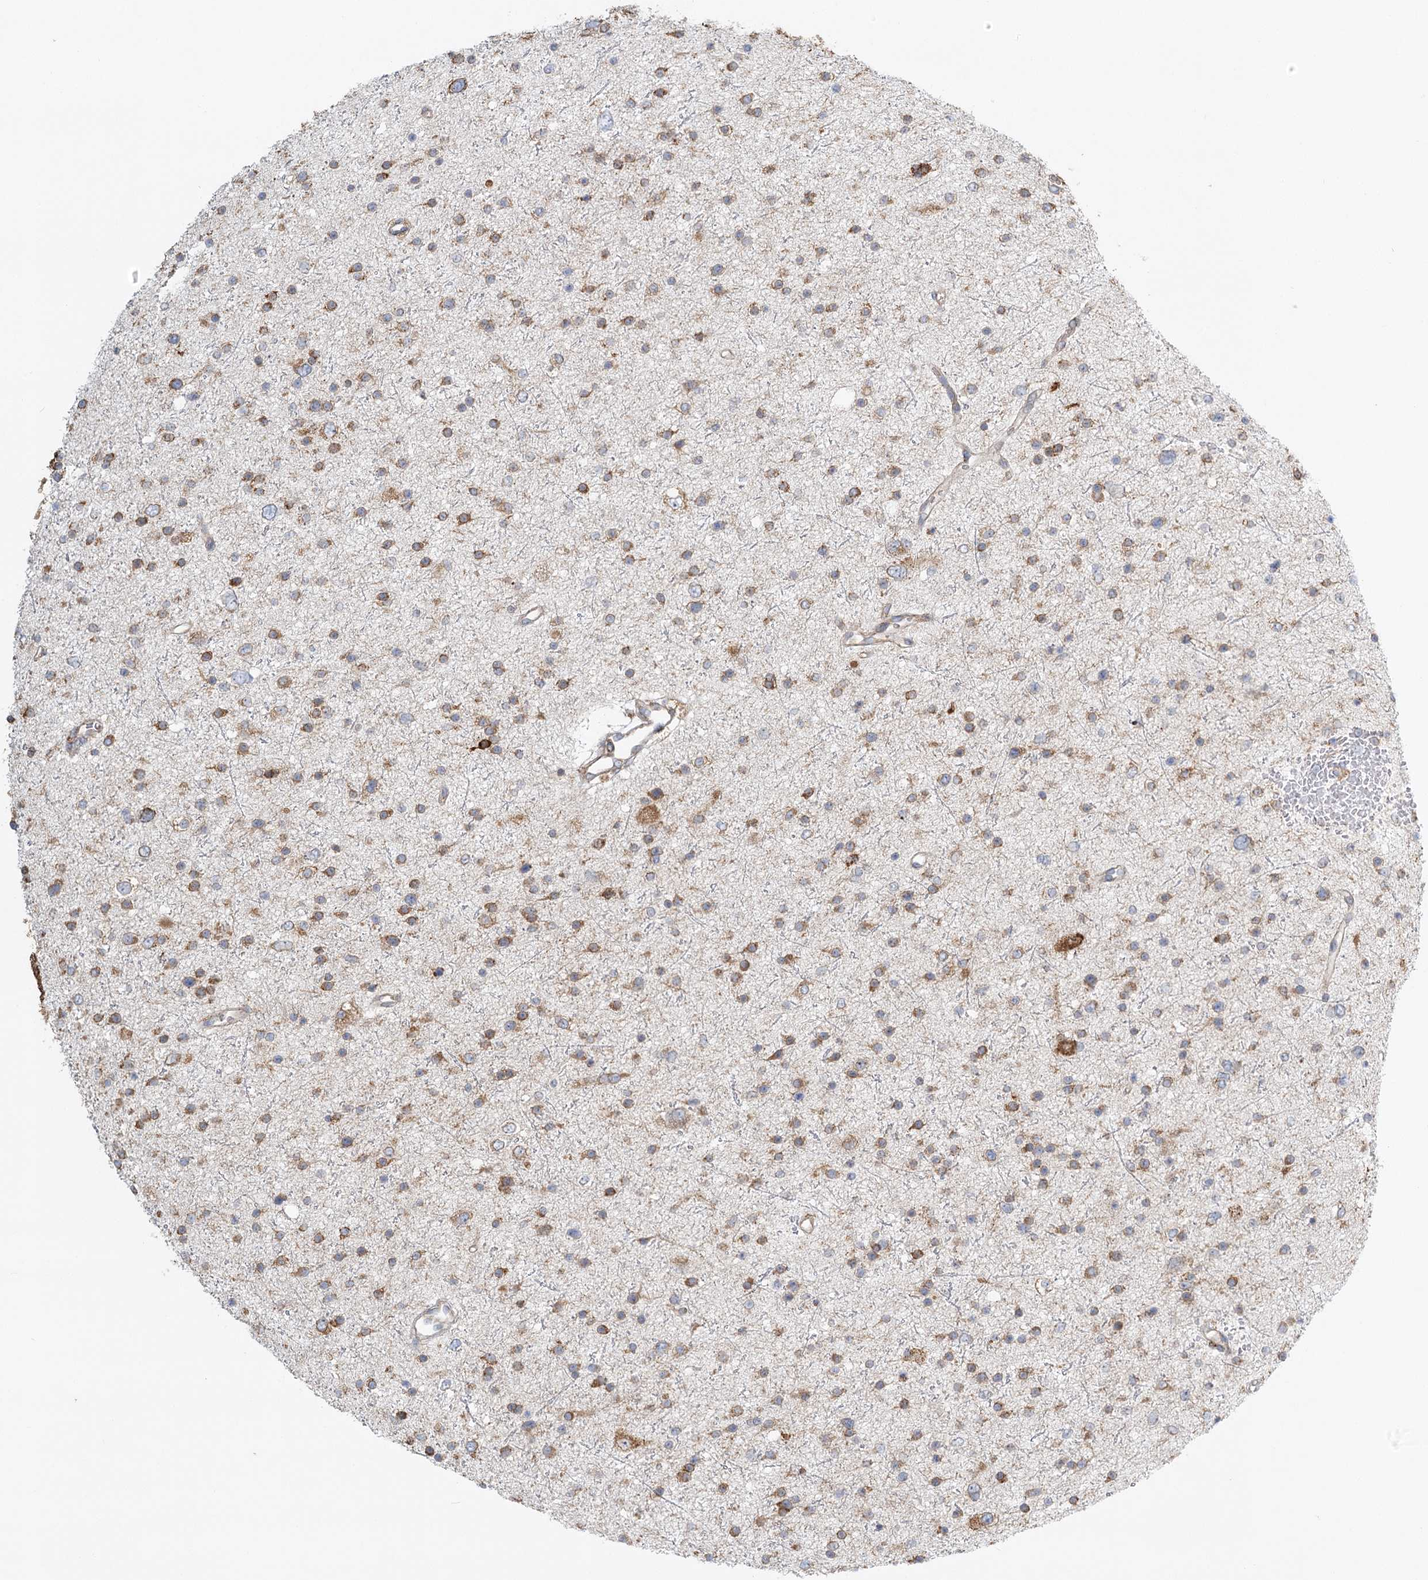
{"staining": {"intensity": "moderate", "quantity": ">75%", "location": "cytoplasmic/membranous"}, "tissue": "glioma", "cell_type": "Tumor cells", "image_type": "cancer", "snomed": [{"axis": "morphology", "description": "Glioma, malignant, Low grade"}, {"axis": "topography", "description": "Brain"}], "caption": "A histopathology image showing moderate cytoplasmic/membranous expression in about >75% of tumor cells in low-grade glioma (malignant), as visualized by brown immunohistochemical staining.", "gene": "TAS1R1", "patient": {"sex": "female", "age": 37}}